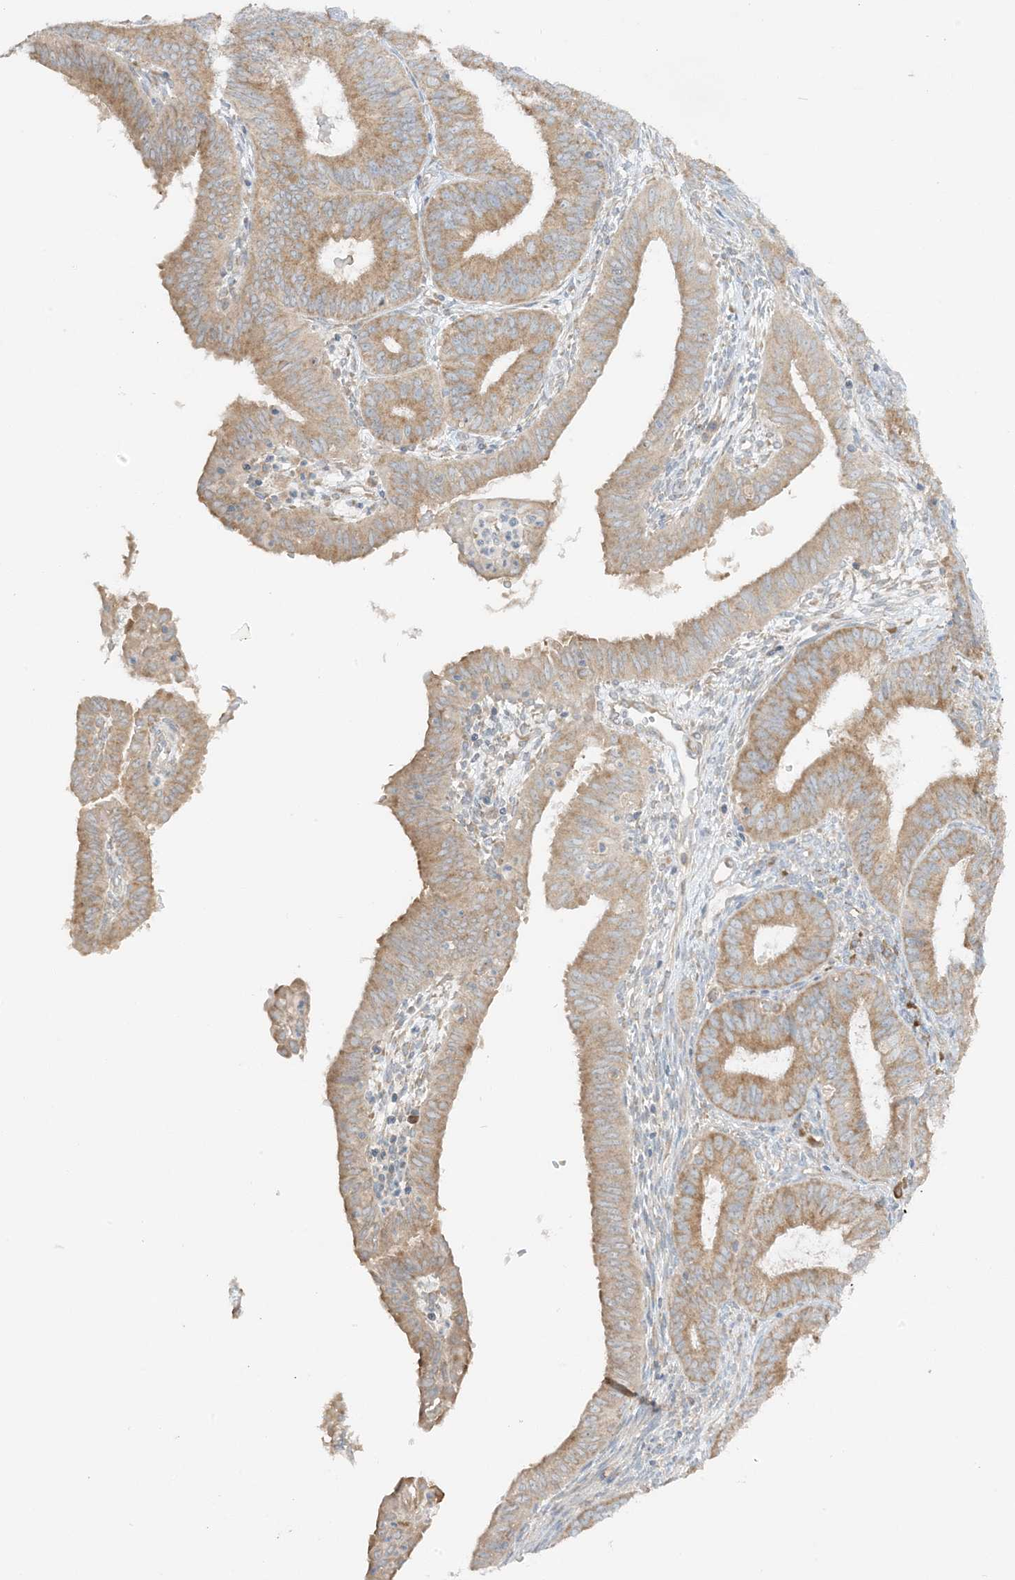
{"staining": {"intensity": "moderate", "quantity": ">75%", "location": "cytoplasmic/membranous"}, "tissue": "endometrial cancer", "cell_type": "Tumor cells", "image_type": "cancer", "snomed": [{"axis": "morphology", "description": "Adenocarcinoma, NOS"}, {"axis": "topography", "description": "Endometrium"}], "caption": "IHC histopathology image of neoplastic tissue: human endometrial cancer stained using immunohistochemistry (IHC) demonstrates medium levels of moderate protein expression localized specifically in the cytoplasmic/membranous of tumor cells, appearing as a cytoplasmic/membranous brown color.", "gene": "RPP40", "patient": {"sex": "female", "age": 51}}